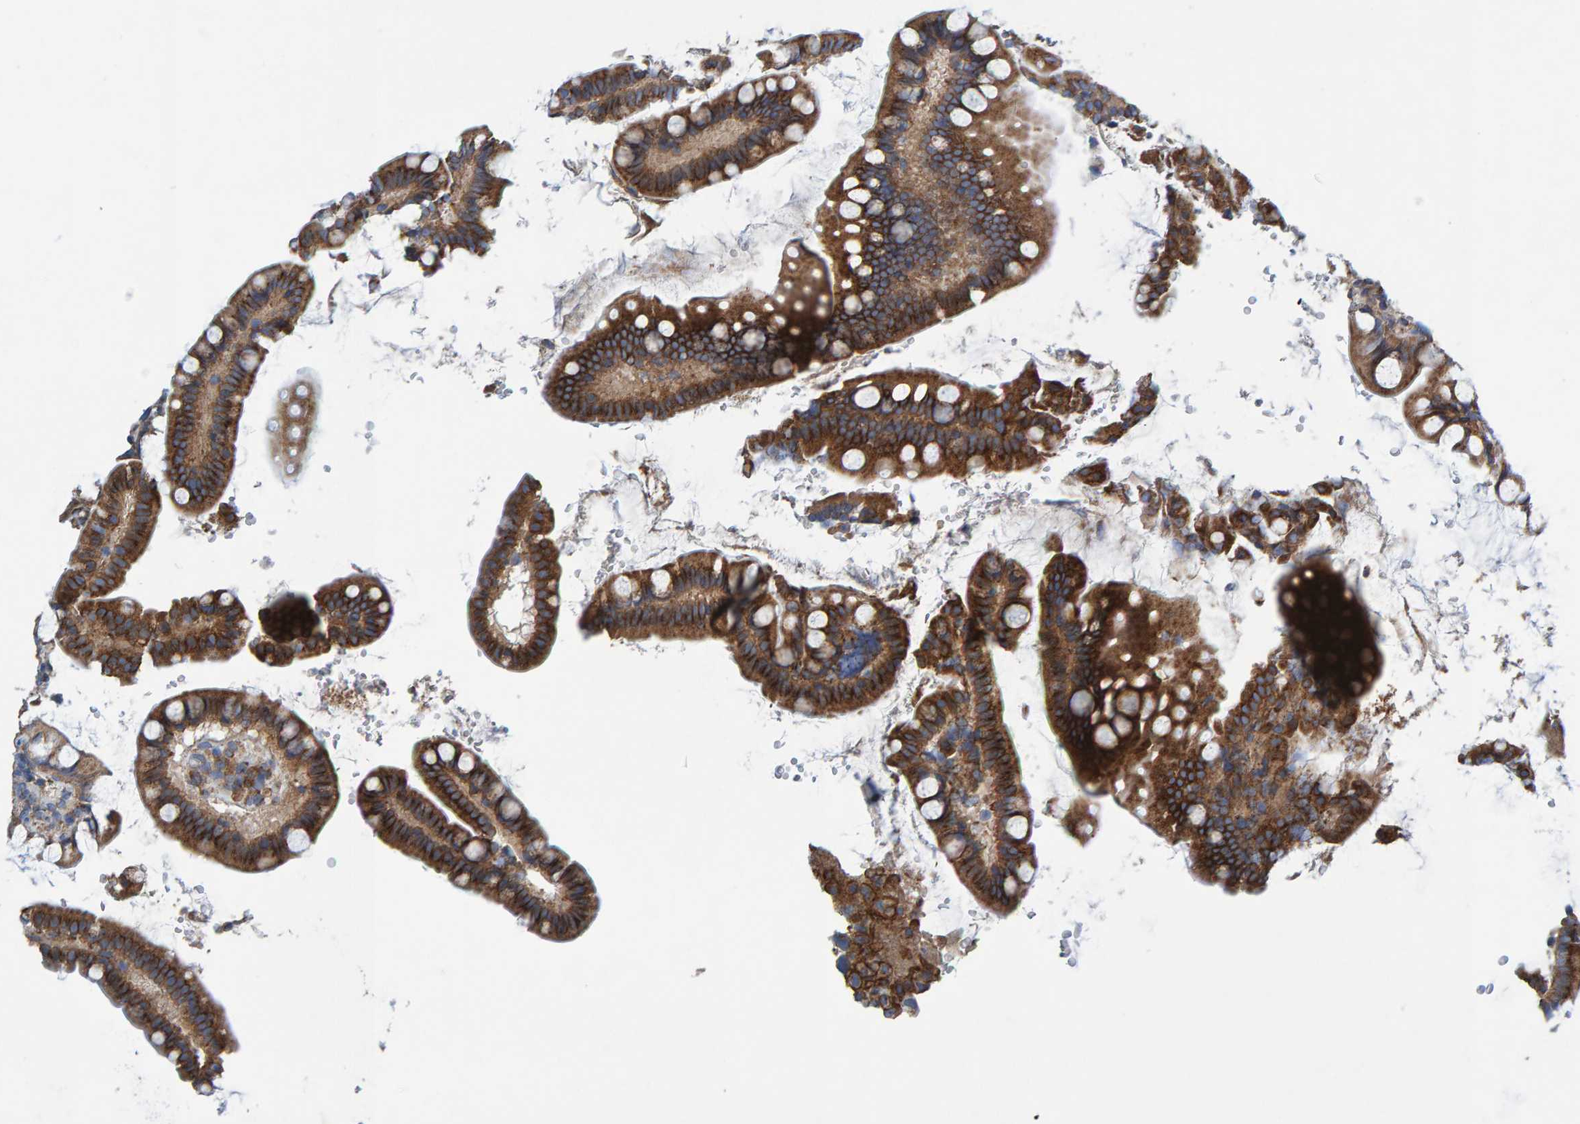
{"staining": {"intensity": "moderate", "quantity": ">75%", "location": "cytoplasmic/membranous"}, "tissue": "small intestine", "cell_type": "Glandular cells", "image_type": "normal", "snomed": [{"axis": "morphology", "description": "Normal tissue, NOS"}, {"axis": "topography", "description": "Smooth muscle"}, {"axis": "topography", "description": "Small intestine"}], "caption": "Moderate cytoplasmic/membranous expression for a protein is present in about >75% of glandular cells of unremarkable small intestine using immunohistochemistry (IHC).", "gene": "MKLN1", "patient": {"sex": "female", "age": 84}}